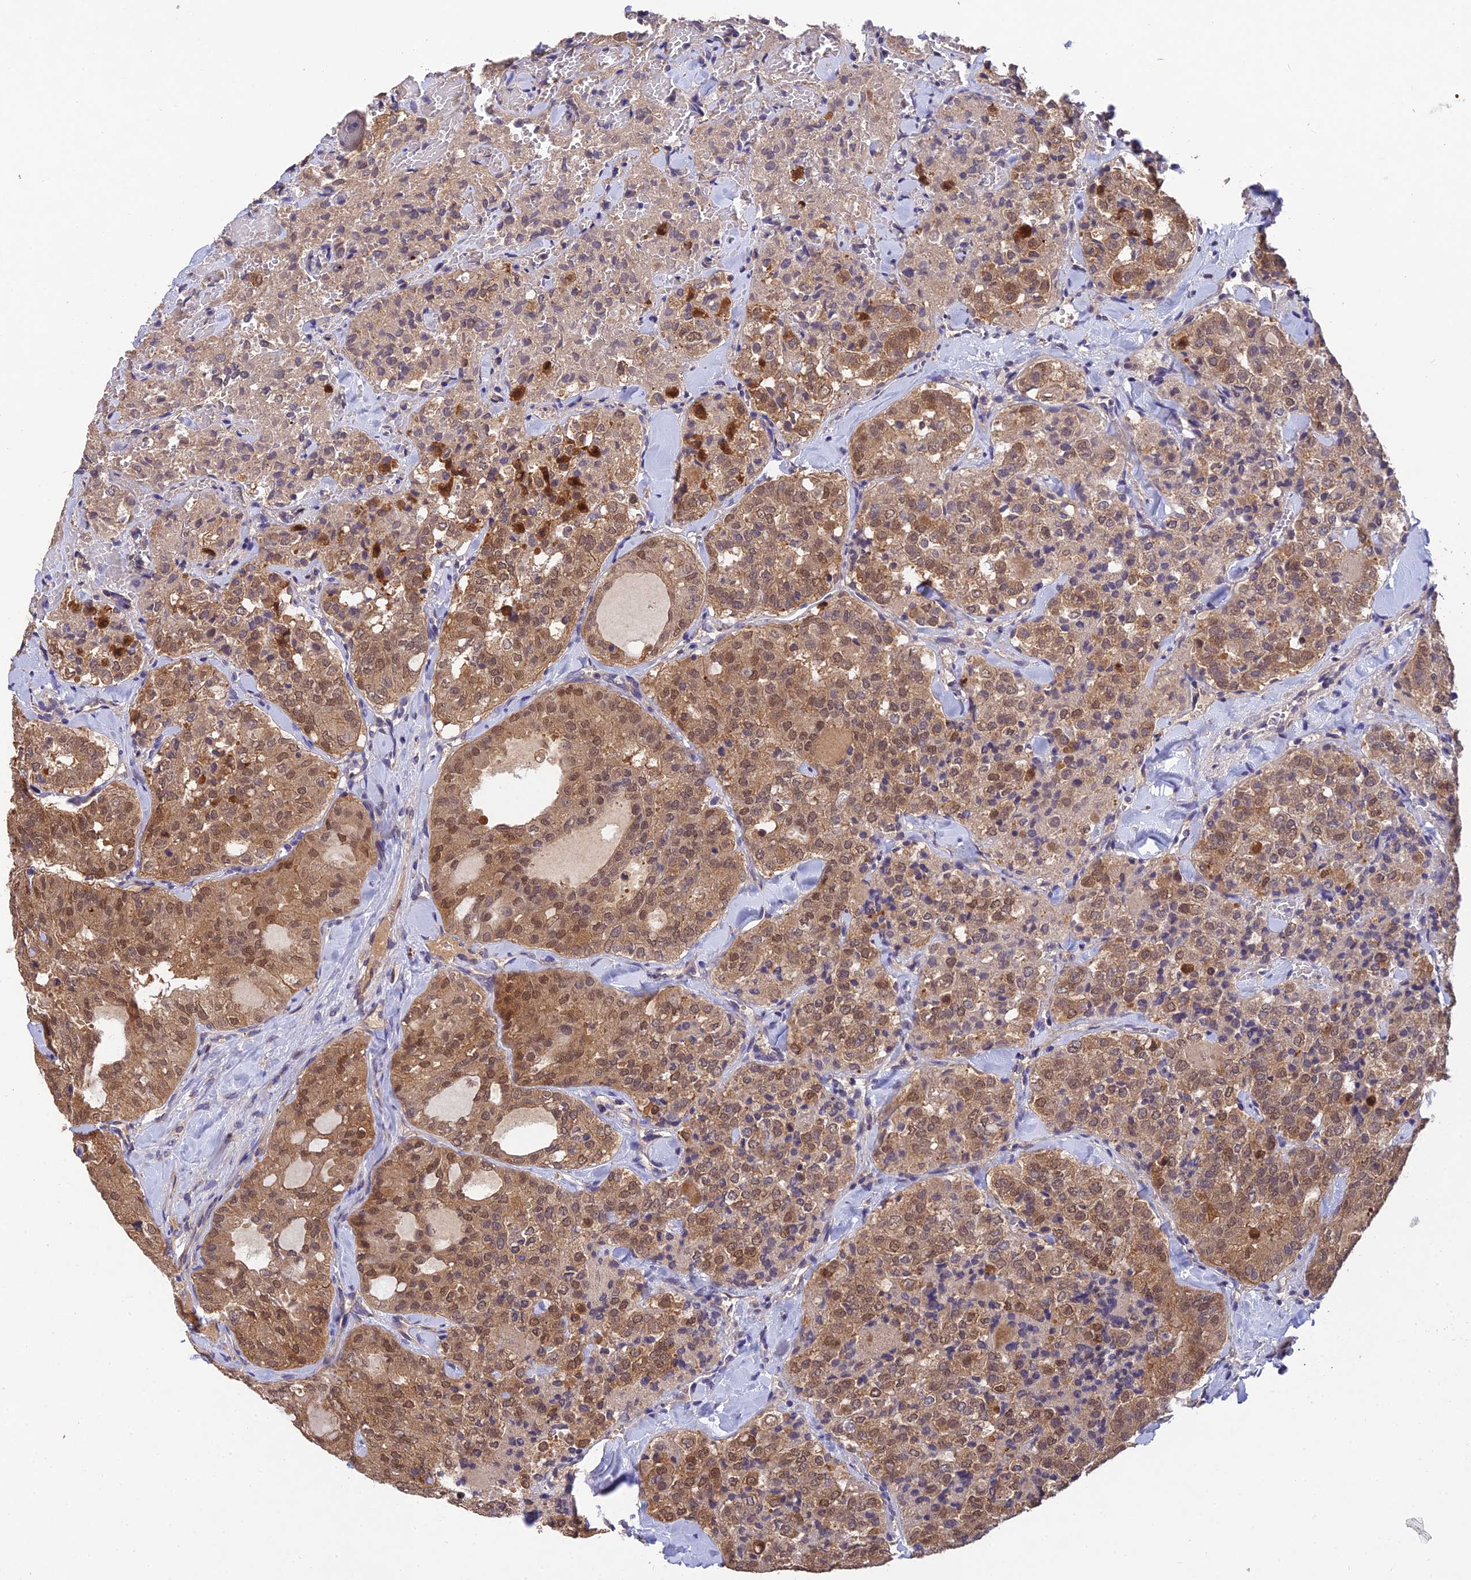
{"staining": {"intensity": "moderate", "quantity": ">75%", "location": "cytoplasmic/membranous,nuclear"}, "tissue": "thyroid cancer", "cell_type": "Tumor cells", "image_type": "cancer", "snomed": [{"axis": "morphology", "description": "Follicular adenoma carcinoma, NOS"}, {"axis": "topography", "description": "Thyroid gland"}], "caption": "Protein staining reveals moderate cytoplasmic/membranous and nuclear staining in approximately >75% of tumor cells in thyroid cancer (follicular adenoma carcinoma).", "gene": "DENND5B", "patient": {"sex": "male", "age": 75}}